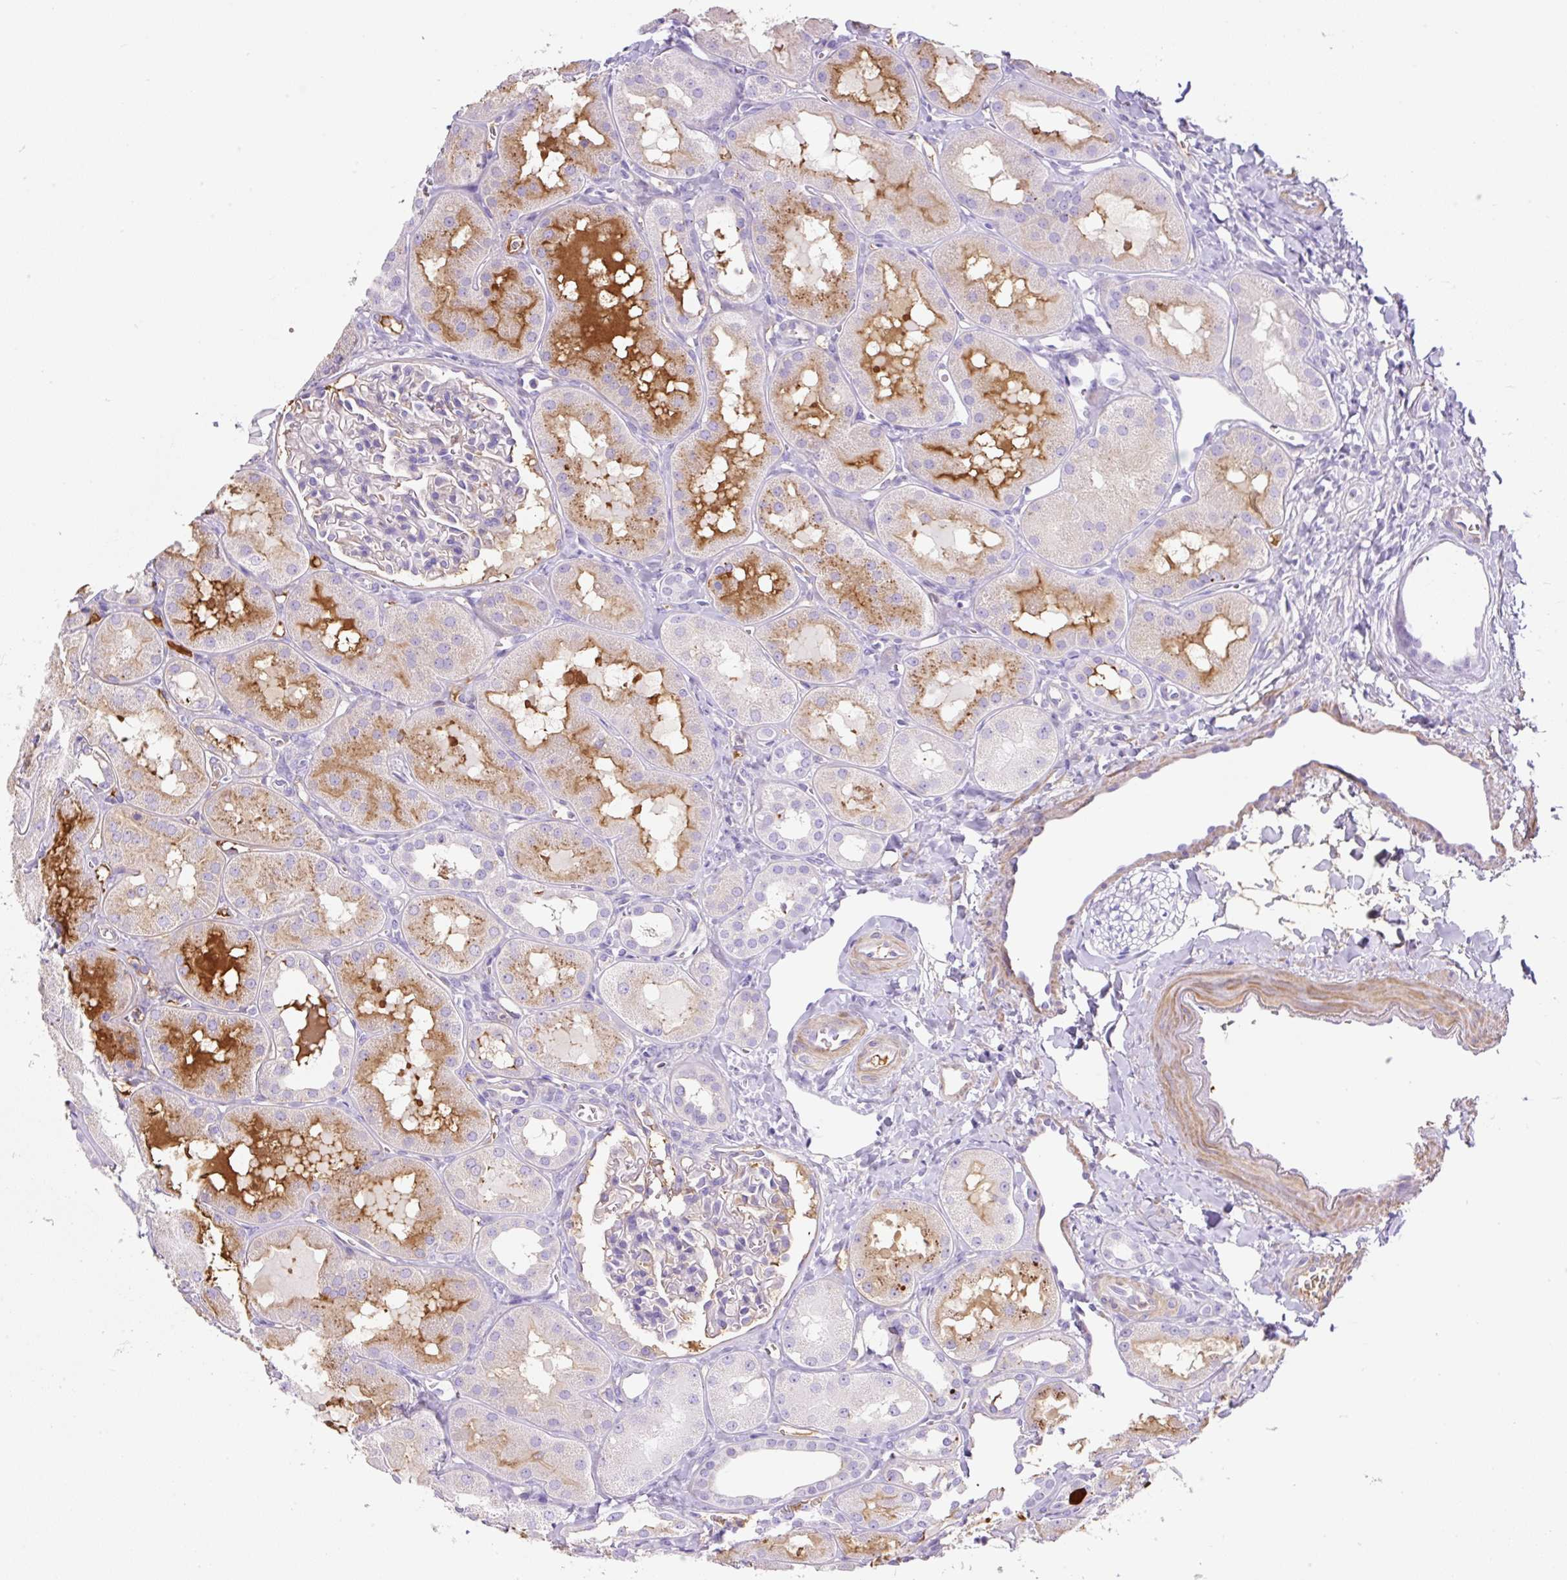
{"staining": {"intensity": "negative", "quantity": "none", "location": "none"}, "tissue": "kidney", "cell_type": "Cells in glomeruli", "image_type": "normal", "snomed": [{"axis": "morphology", "description": "Normal tissue, NOS"}, {"axis": "topography", "description": "Kidney"}, {"axis": "topography", "description": "Urinary bladder"}], "caption": "Kidney stained for a protein using immunohistochemistry exhibits no positivity cells in glomeruli.", "gene": "TDRD15", "patient": {"sex": "male", "age": 16}}